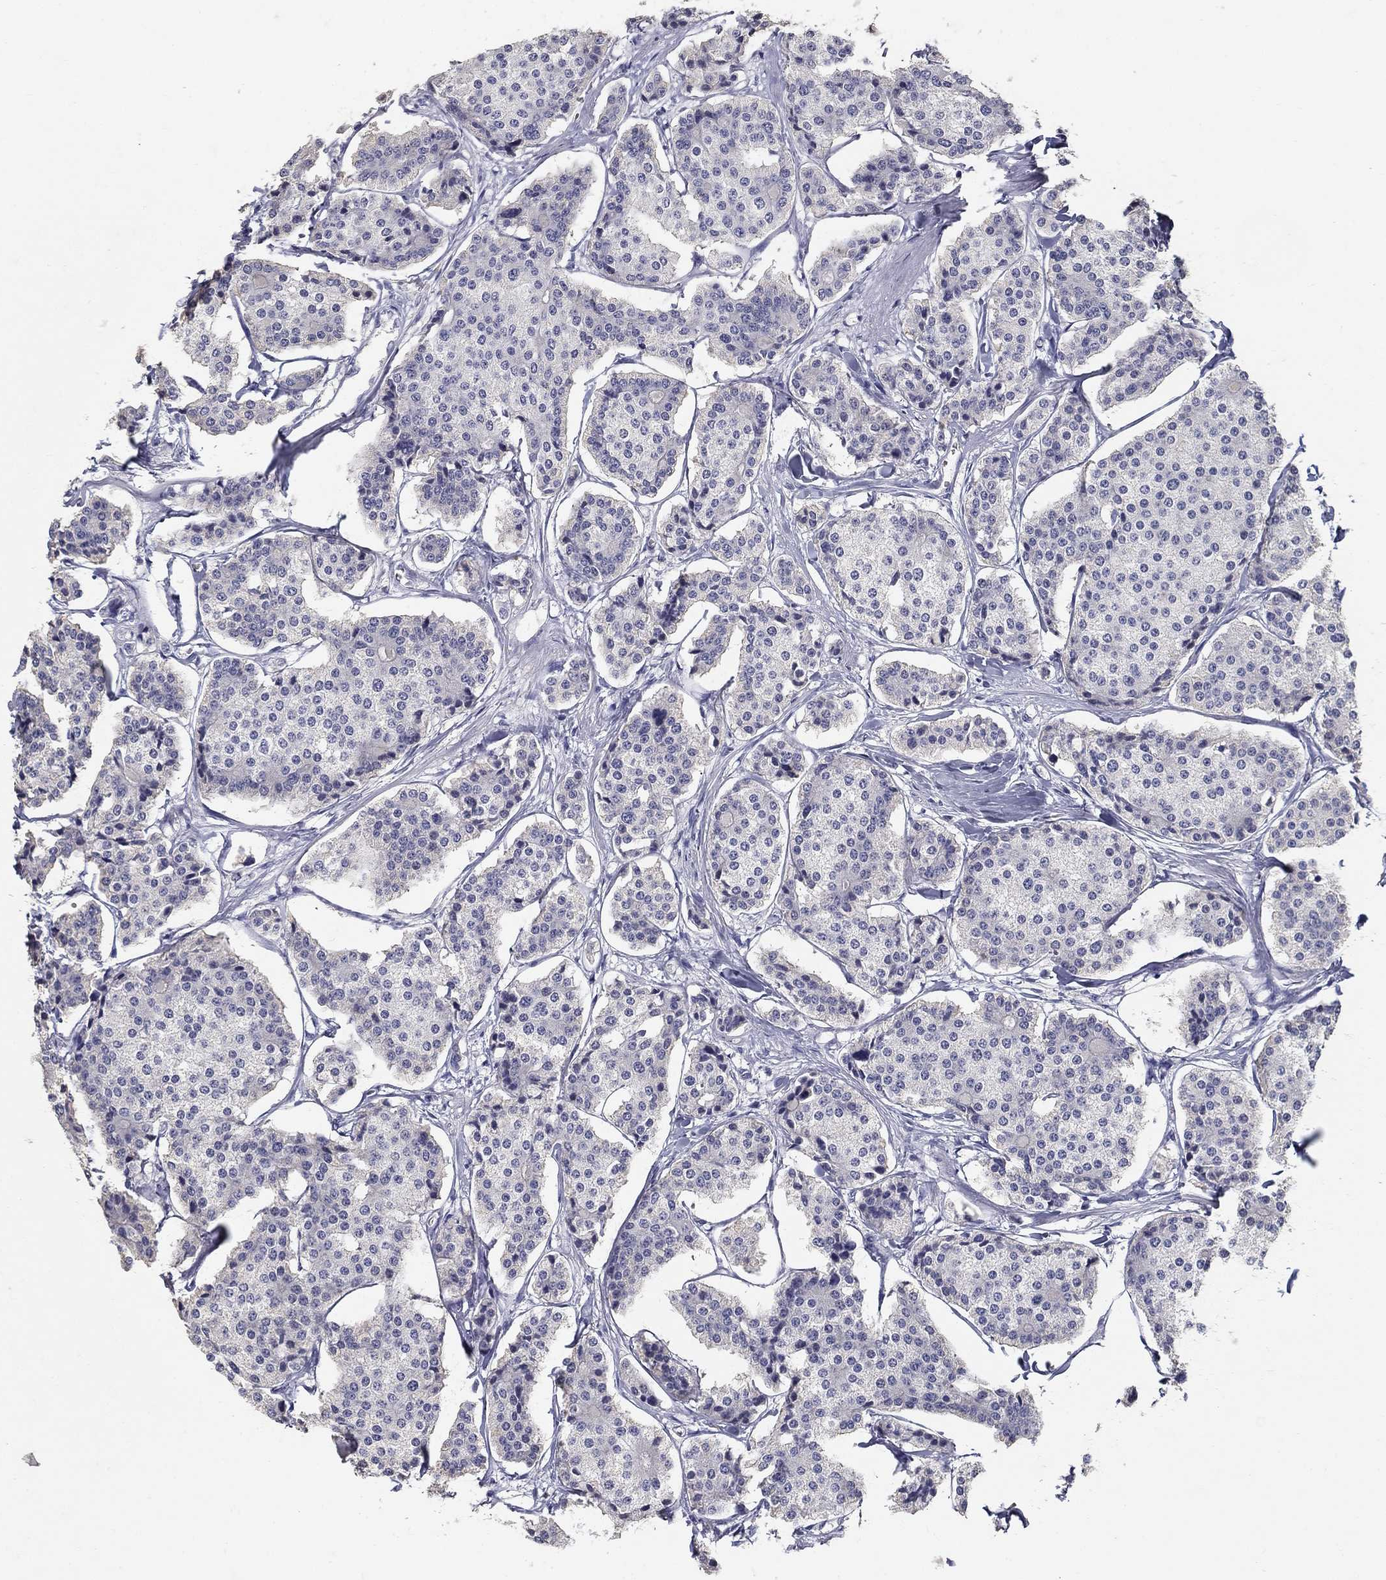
{"staining": {"intensity": "negative", "quantity": "none", "location": "none"}, "tissue": "carcinoid", "cell_type": "Tumor cells", "image_type": "cancer", "snomed": [{"axis": "morphology", "description": "Carcinoid, malignant, NOS"}, {"axis": "topography", "description": "Small intestine"}], "caption": "The immunohistochemistry (IHC) photomicrograph has no significant positivity in tumor cells of carcinoid (malignant) tissue. (Stains: DAB (3,3'-diaminobenzidine) immunohistochemistry with hematoxylin counter stain, Microscopy: brightfield microscopy at high magnification).", "gene": "POMC", "patient": {"sex": "female", "age": 65}}